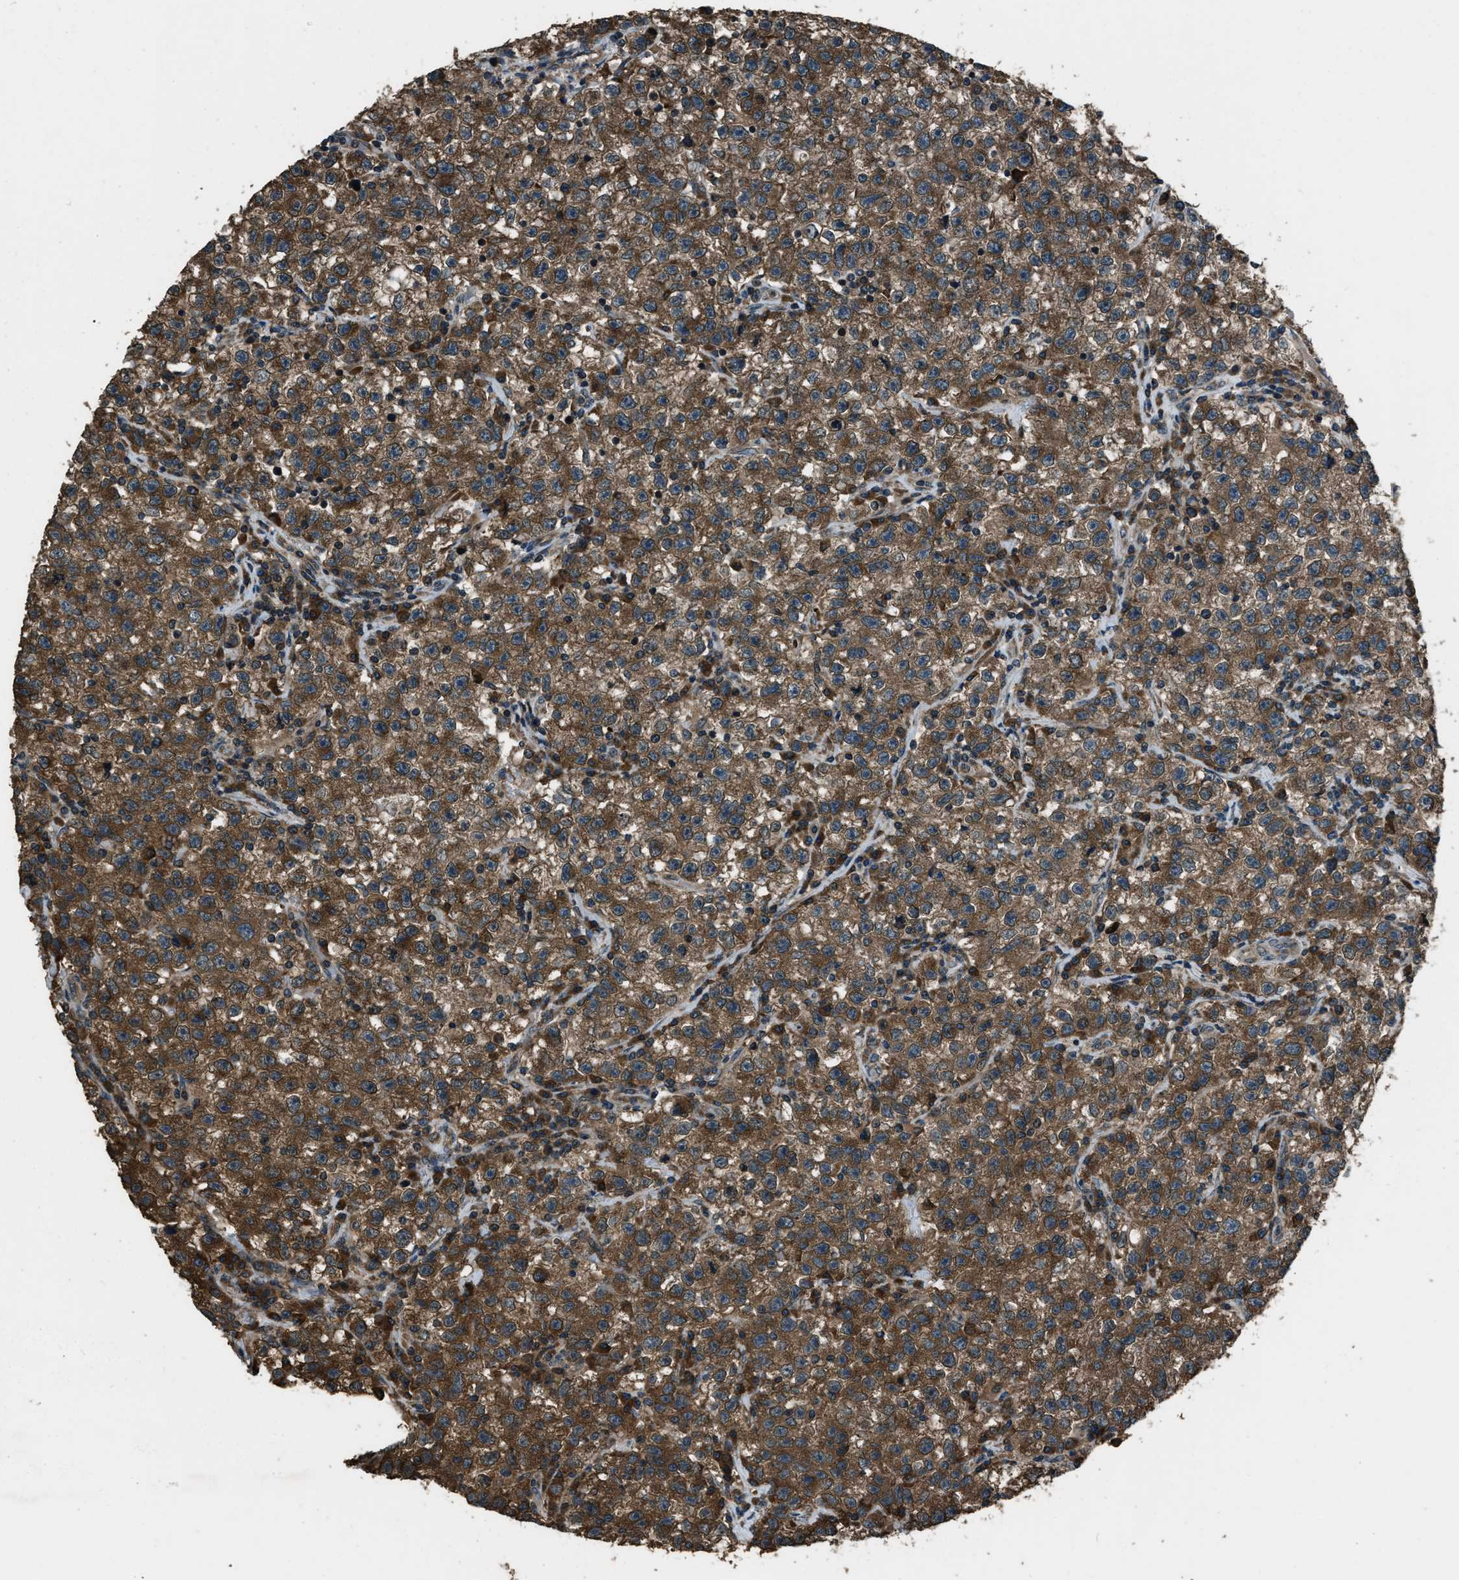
{"staining": {"intensity": "strong", "quantity": ">75%", "location": "cytoplasmic/membranous"}, "tissue": "testis cancer", "cell_type": "Tumor cells", "image_type": "cancer", "snomed": [{"axis": "morphology", "description": "Seminoma, NOS"}, {"axis": "topography", "description": "Testis"}], "caption": "Brown immunohistochemical staining in testis cancer exhibits strong cytoplasmic/membranous positivity in approximately >75% of tumor cells. (brown staining indicates protein expression, while blue staining denotes nuclei).", "gene": "TRIM4", "patient": {"sex": "male", "age": 22}}